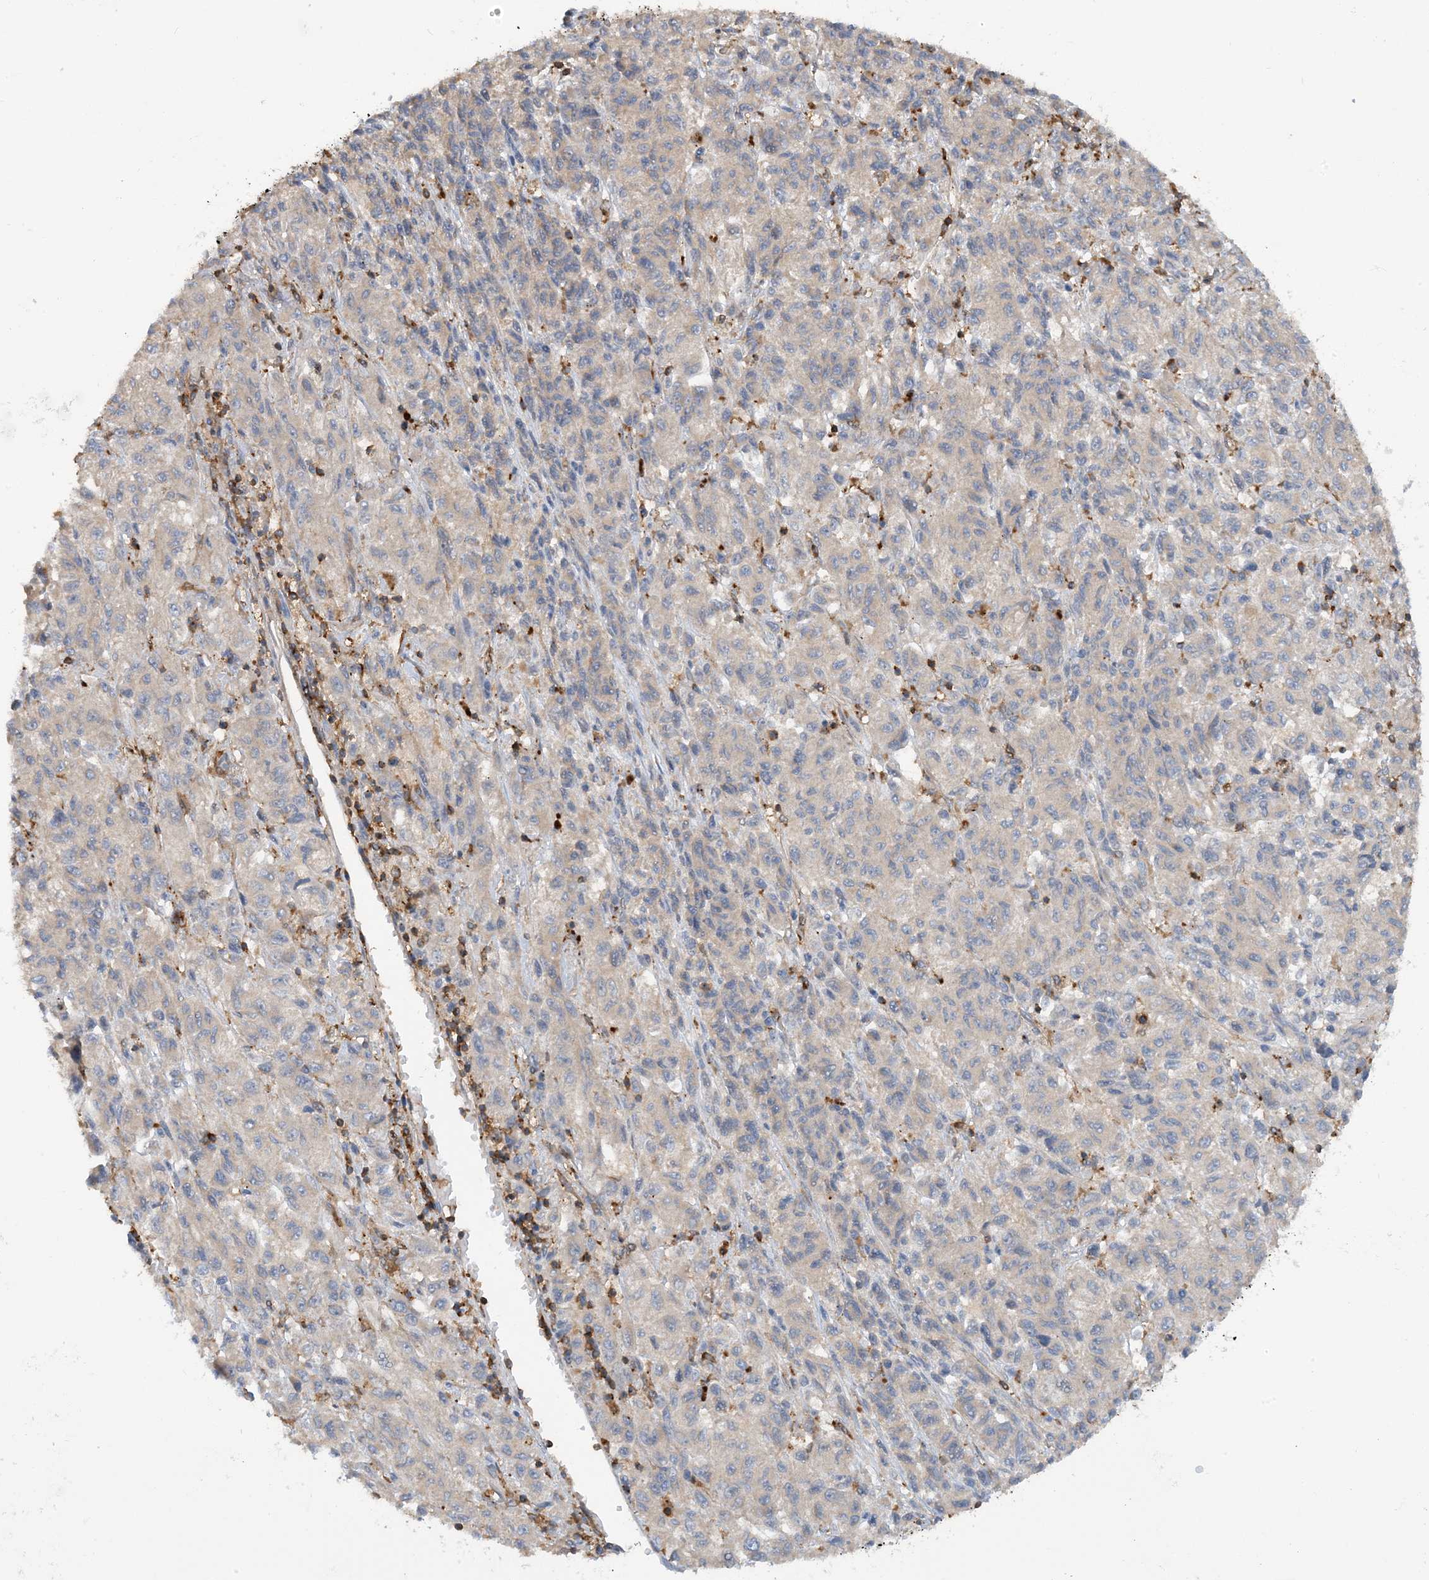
{"staining": {"intensity": "negative", "quantity": "none", "location": "none"}, "tissue": "melanoma", "cell_type": "Tumor cells", "image_type": "cancer", "snomed": [{"axis": "morphology", "description": "Malignant melanoma, Metastatic site"}, {"axis": "topography", "description": "Lung"}], "caption": "IHC micrograph of neoplastic tissue: melanoma stained with DAB reveals no significant protein staining in tumor cells.", "gene": "SFMBT2", "patient": {"sex": "male", "age": 64}}